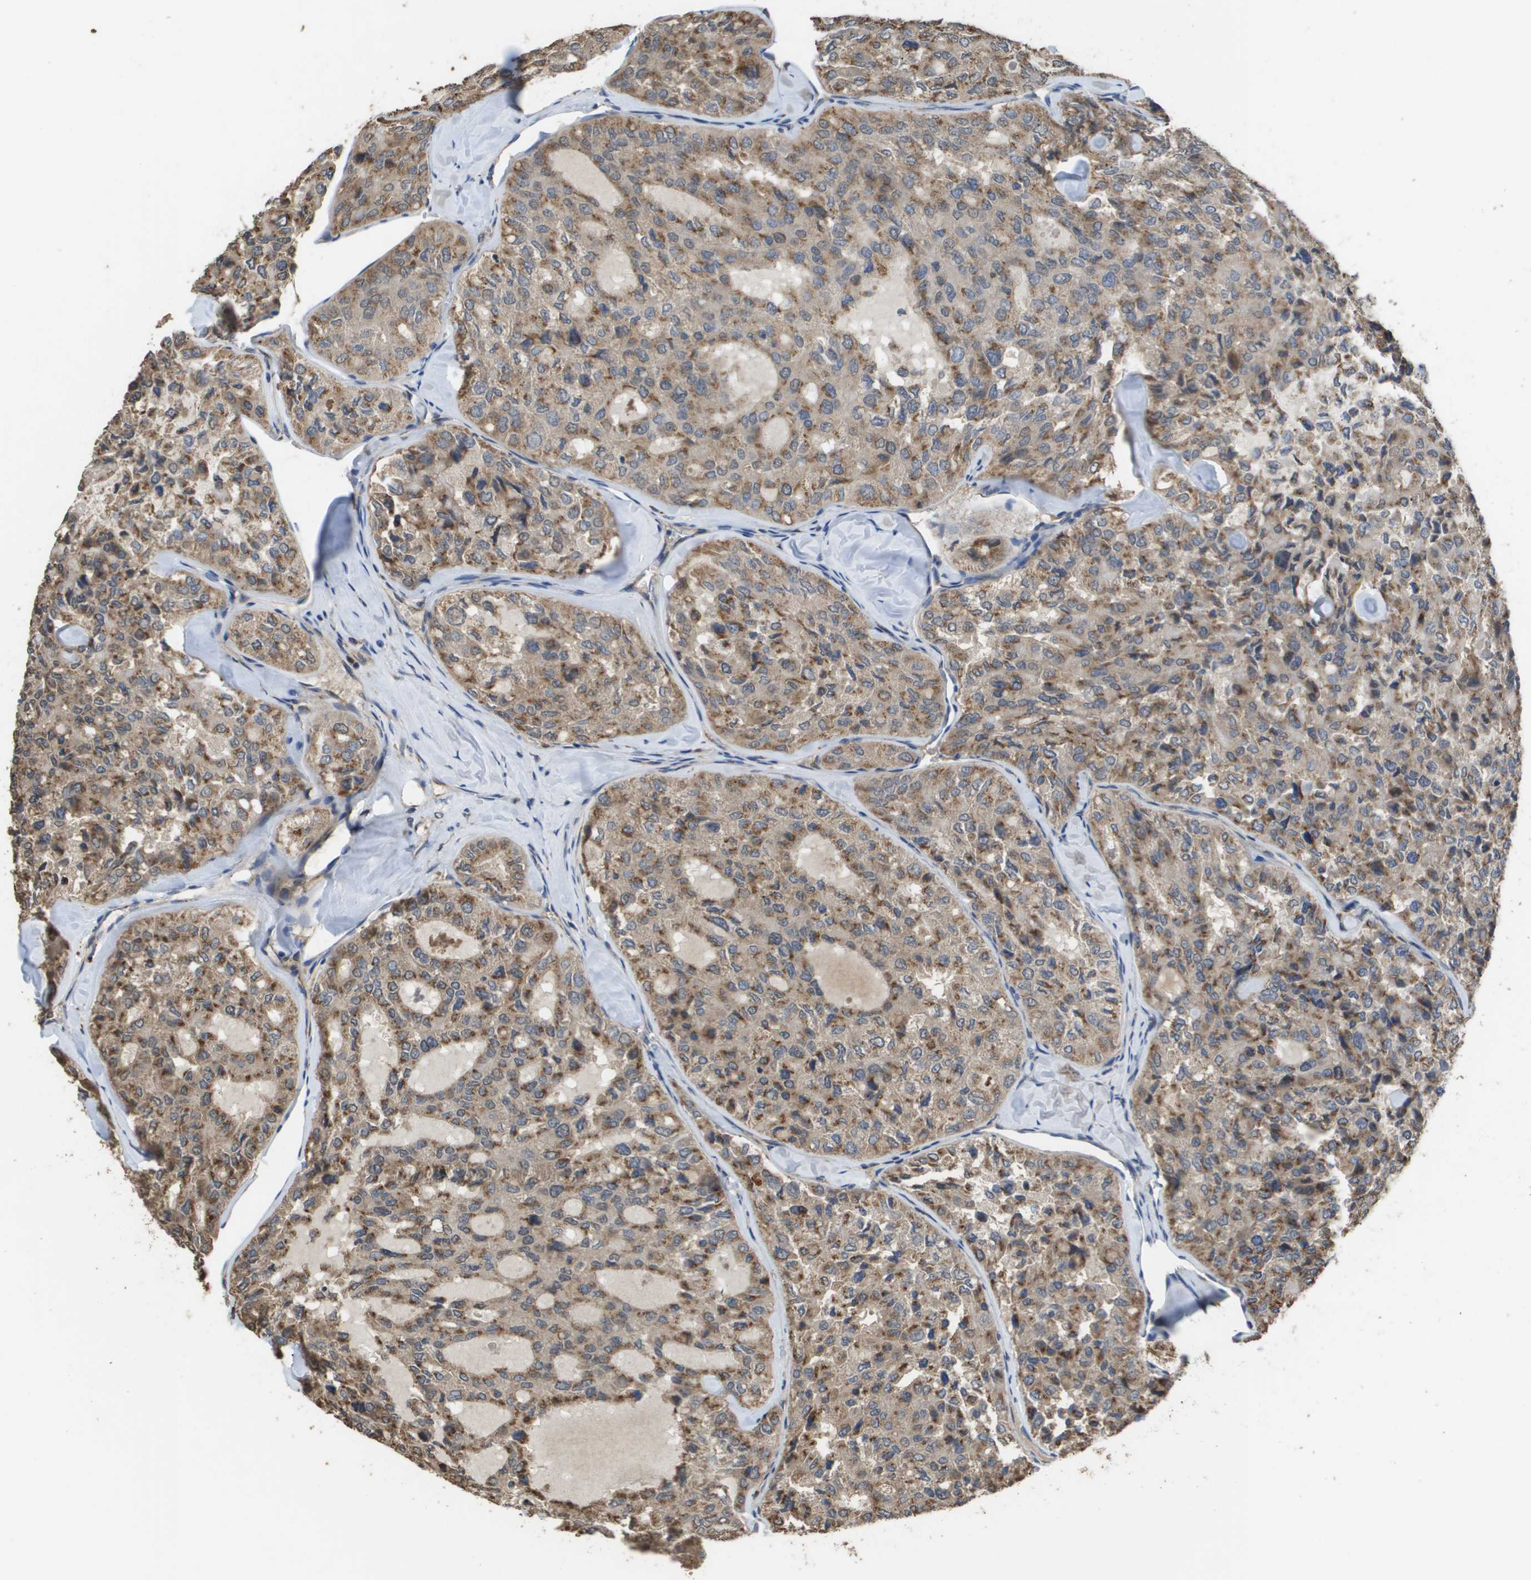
{"staining": {"intensity": "moderate", "quantity": ">75%", "location": "cytoplasmic/membranous"}, "tissue": "thyroid cancer", "cell_type": "Tumor cells", "image_type": "cancer", "snomed": [{"axis": "morphology", "description": "Follicular adenoma carcinoma, NOS"}, {"axis": "topography", "description": "Thyroid gland"}], "caption": "Moderate cytoplasmic/membranous staining is present in approximately >75% of tumor cells in thyroid cancer.", "gene": "PCK1", "patient": {"sex": "male", "age": 75}}